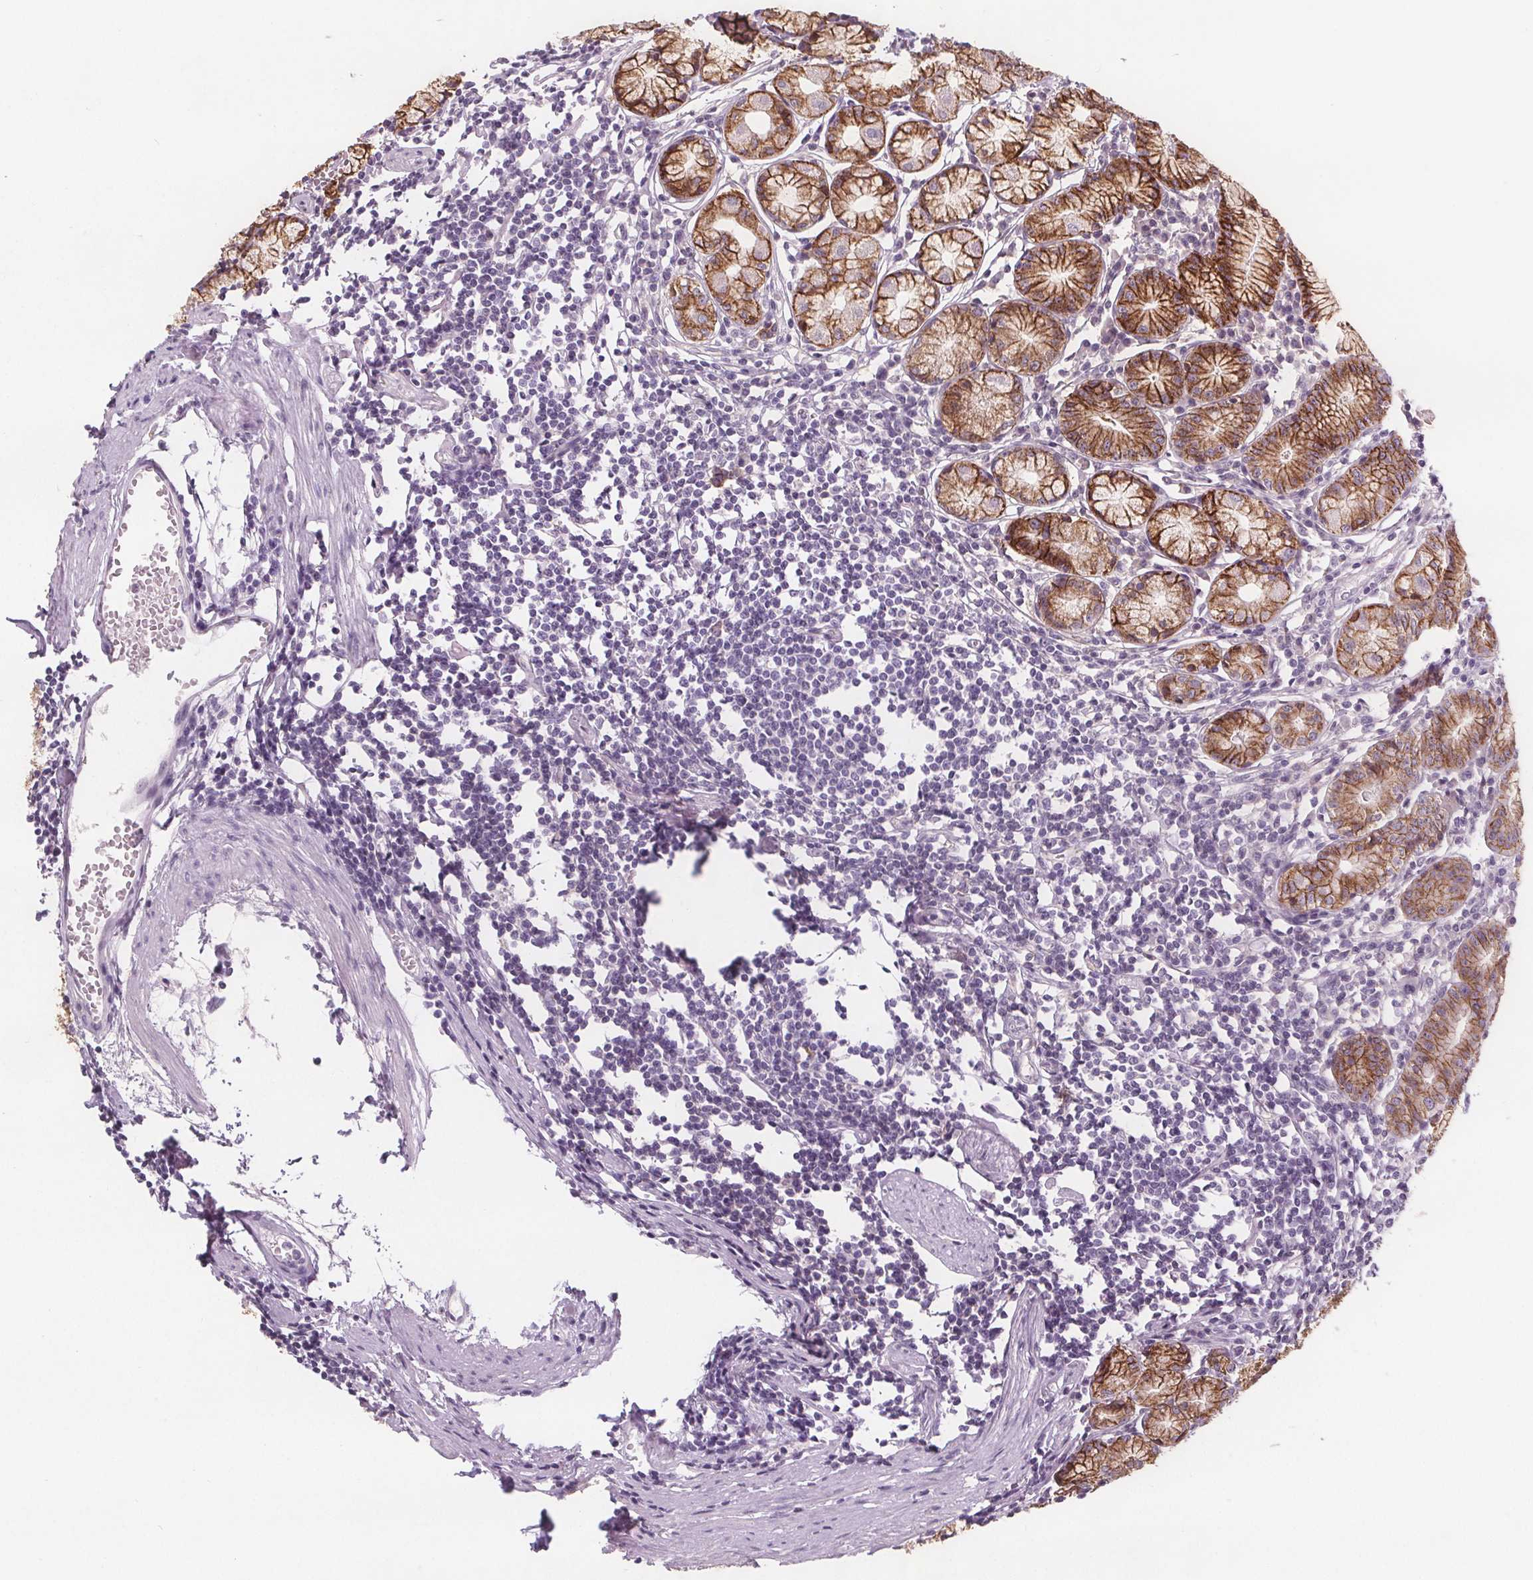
{"staining": {"intensity": "strong", "quantity": ">75%", "location": "cytoplasmic/membranous"}, "tissue": "stomach", "cell_type": "Glandular cells", "image_type": "normal", "snomed": [{"axis": "morphology", "description": "Normal tissue, NOS"}, {"axis": "topography", "description": "Stomach"}], "caption": "Stomach stained with immunohistochemistry shows strong cytoplasmic/membranous staining in approximately >75% of glandular cells.", "gene": "ATP1A1", "patient": {"sex": "male", "age": 55}}